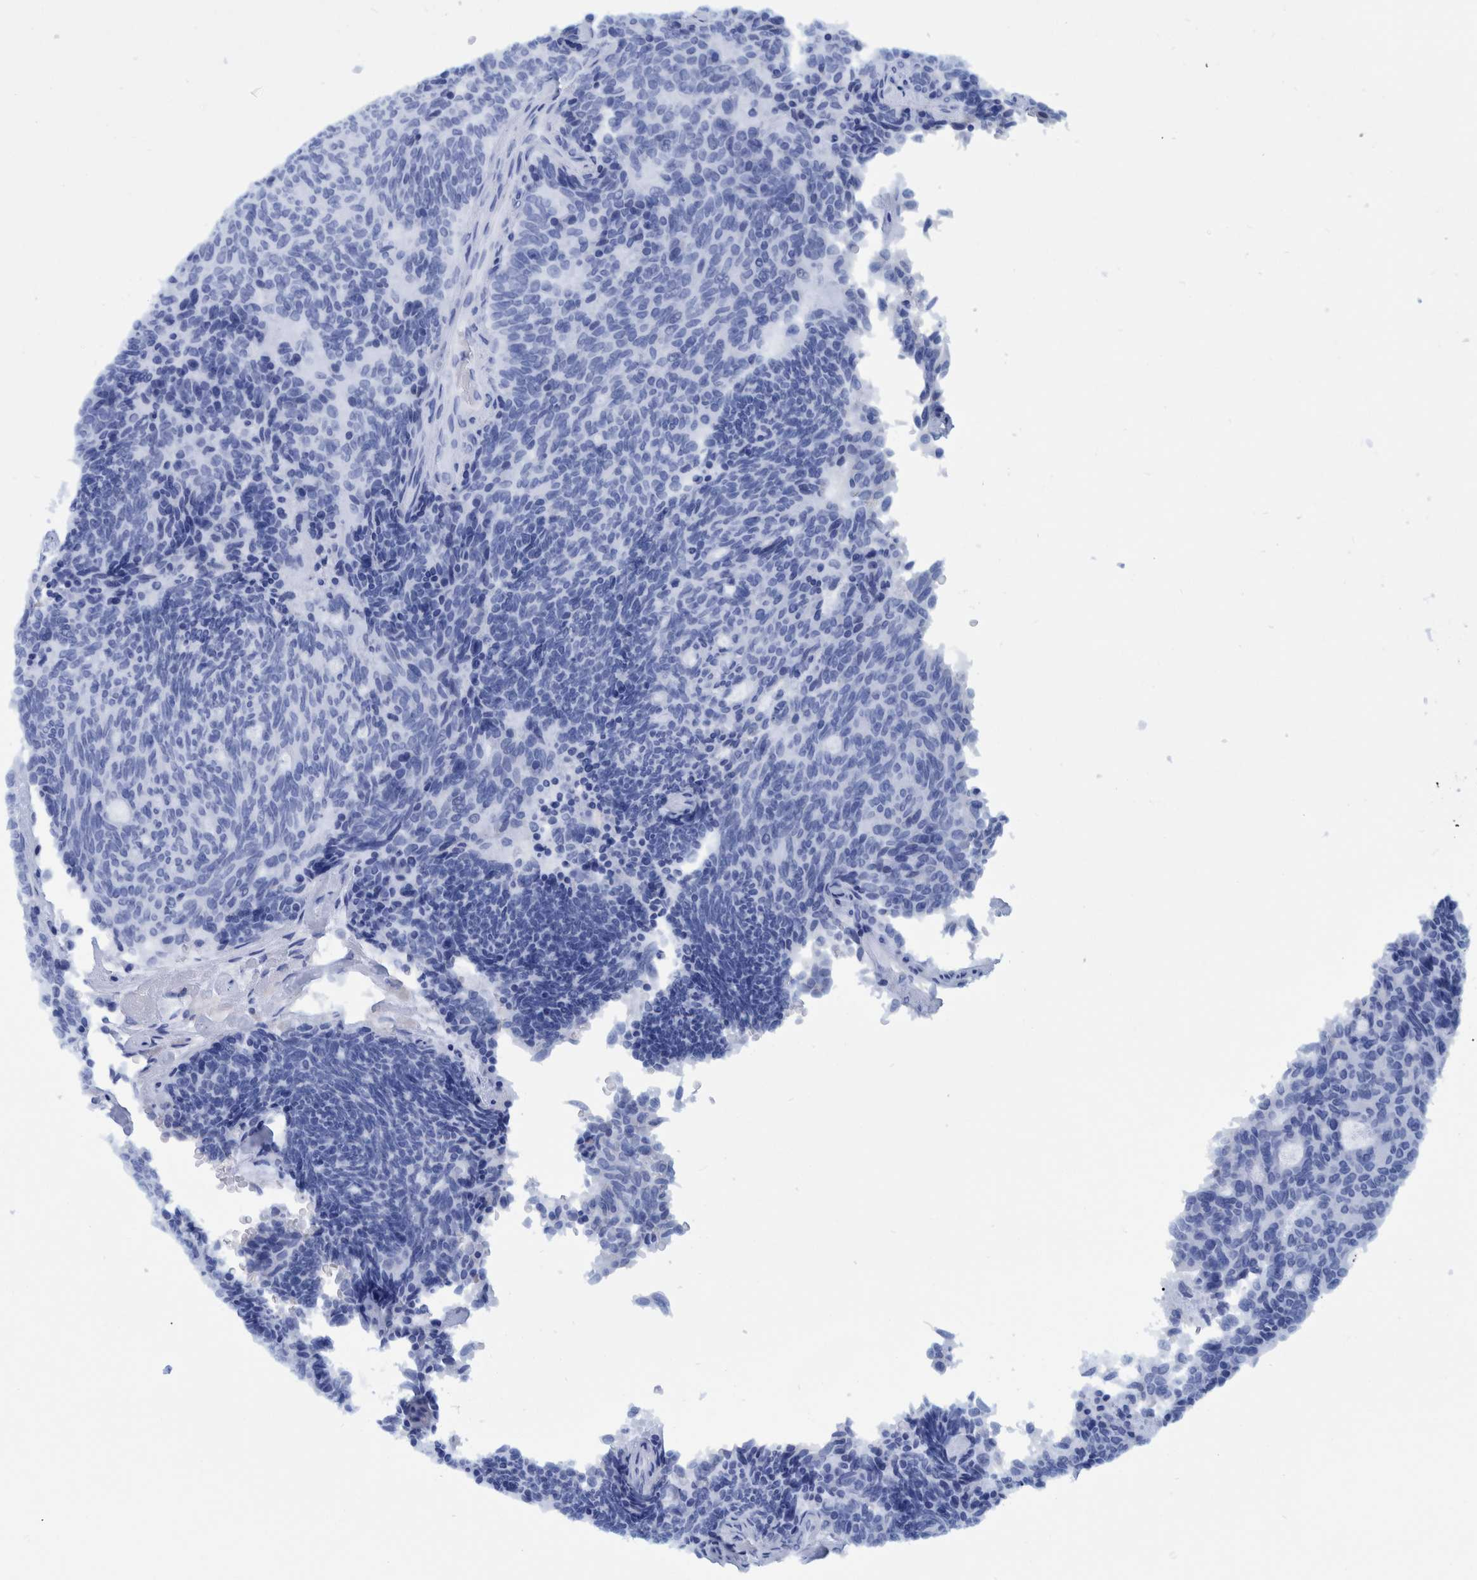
{"staining": {"intensity": "negative", "quantity": "none", "location": "none"}, "tissue": "carcinoid", "cell_type": "Tumor cells", "image_type": "cancer", "snomed": [{"axis": "morphology", "description": "Carcinoid, malignant, NOS"}, {"axis": "topography", "description": "Pancreas"}], "caption": "IHC histopathology image of neoplastic tissue: human carcinoid (malignant) stained with DAB (3,3'-diaminobenzidine) demonstrates no significant protein staining in tumor cells. The staining is performed using DAB (3,3'-diaminobenzidine) brown chromogen with nuclei counter-stained in using hematoxylin.", "gene": "BZW2", "patient": {"sex": "female", "age": 54}}